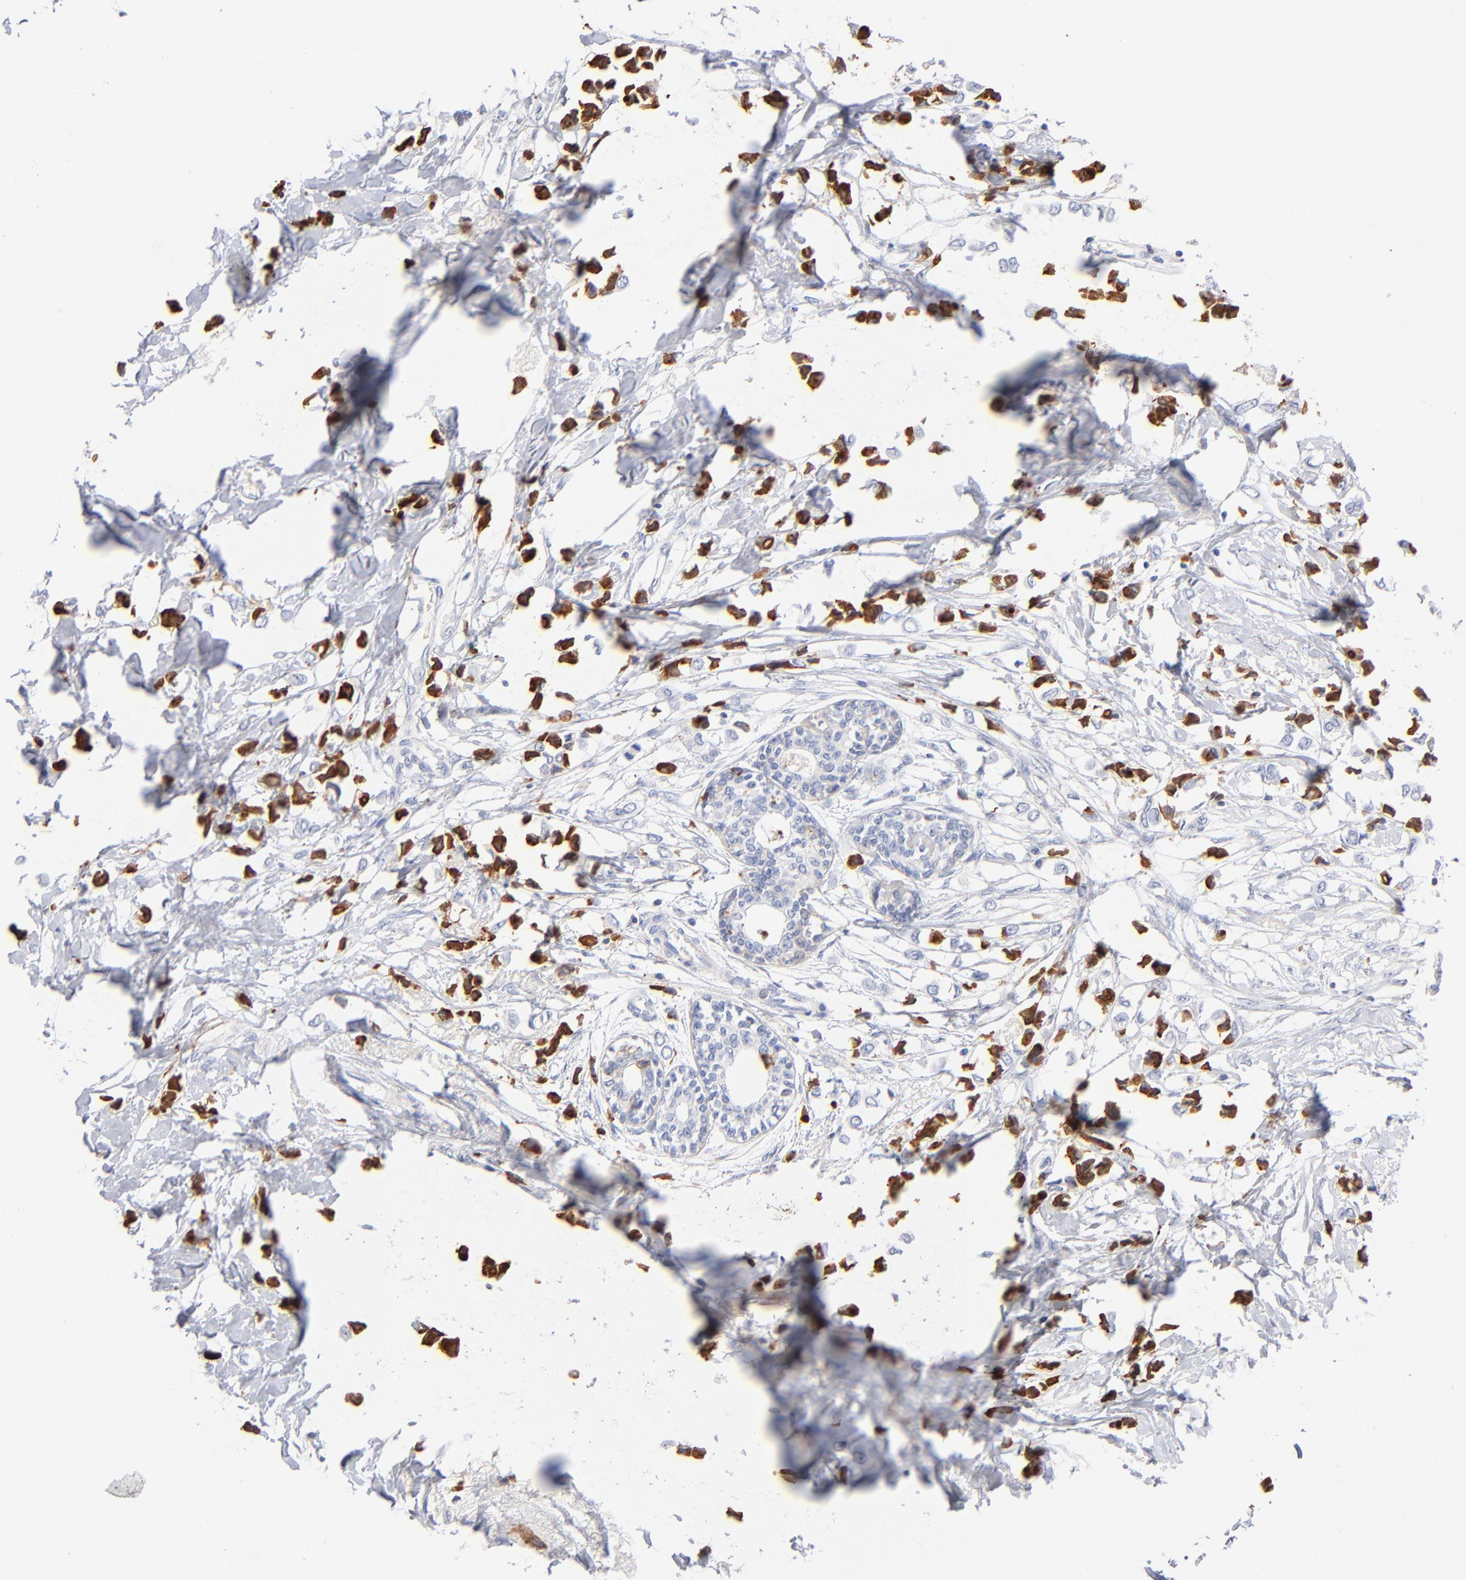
{"staining": {"intensity": "moderate", "quantity": ">75%", "location": "cytoplasmic/membranous"}, "tissue": "breast cancer", "cell_type": "Tumor cells", "image_type": "cancer", "snomed": [{"axis": "morphology", "description": "Lobular carcinoma"}, {"axis": "topography", "description": "Breast"}], "caption": "Brown immunohistochemical staining in human breast cancer (lobular carcinoma) demonstrates moderate cytoplasmic/membranous staining in about >75% of tumor cells.", "gene": "APOH", "patient": {"sex": "female", "age": 51}}